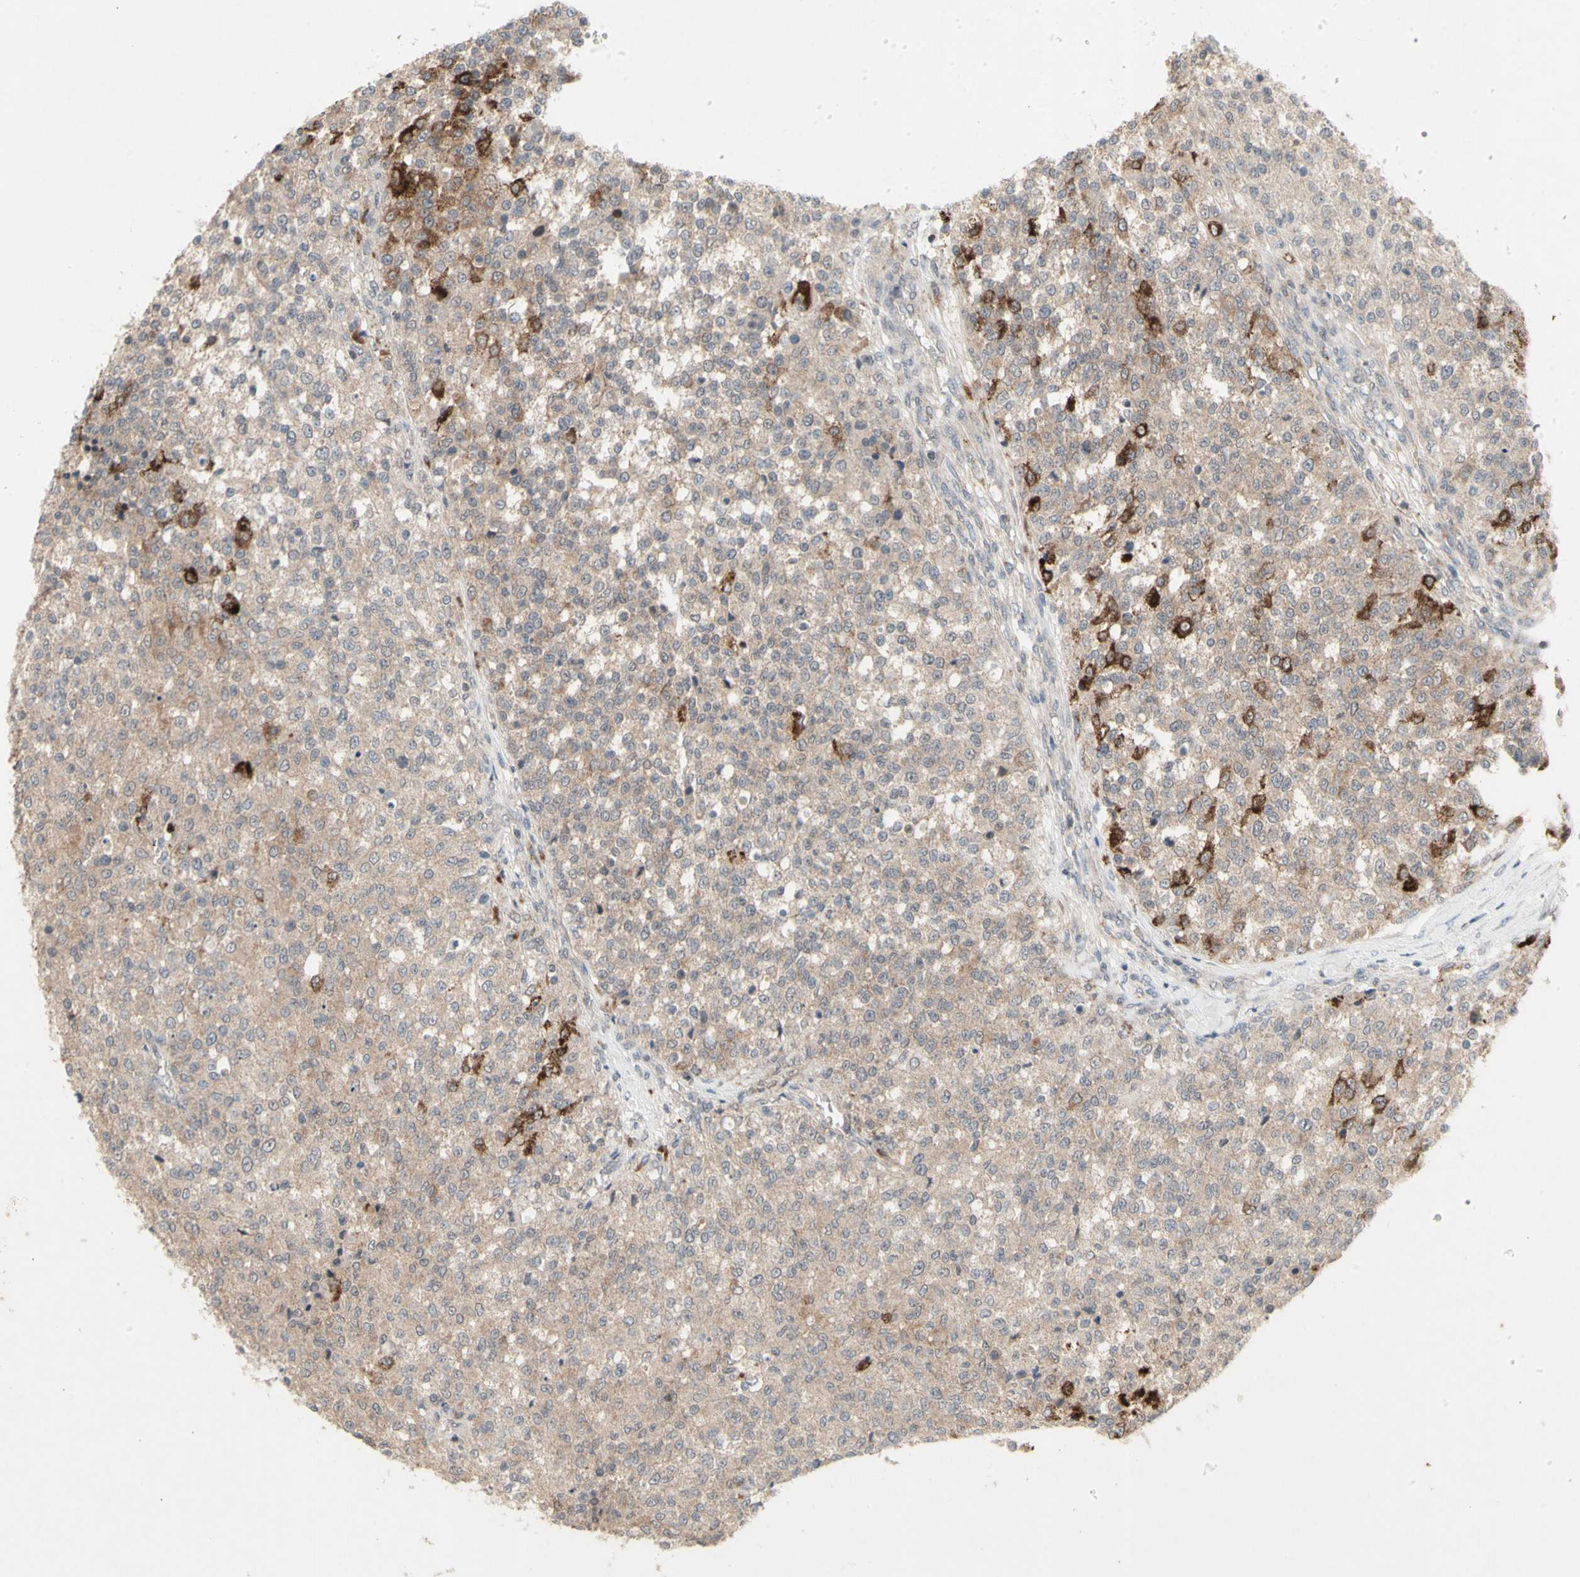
{"staining": {"intensity": "moderate", "quantity": ">75%", "location": "cytoplasmic/membranous"}, "tissue": "testis cancer", "cell_type": "Tumor cells", "image_type": "cancer", "snomed": [{"axis": "morphology", "description": "Seminoma, NOS"}, {"axis": "topography", "description": "Testis"}], "caption": "IHC (DAB (3,3'-diaminobenzidine)) staining of testis cancer (seminoma) exhibits moderate cytoplasmic/membranous protein staining in about >75% of tumor cells.", "gene": "NLRP1", "patient": {"sex": "male", "age": 59}}